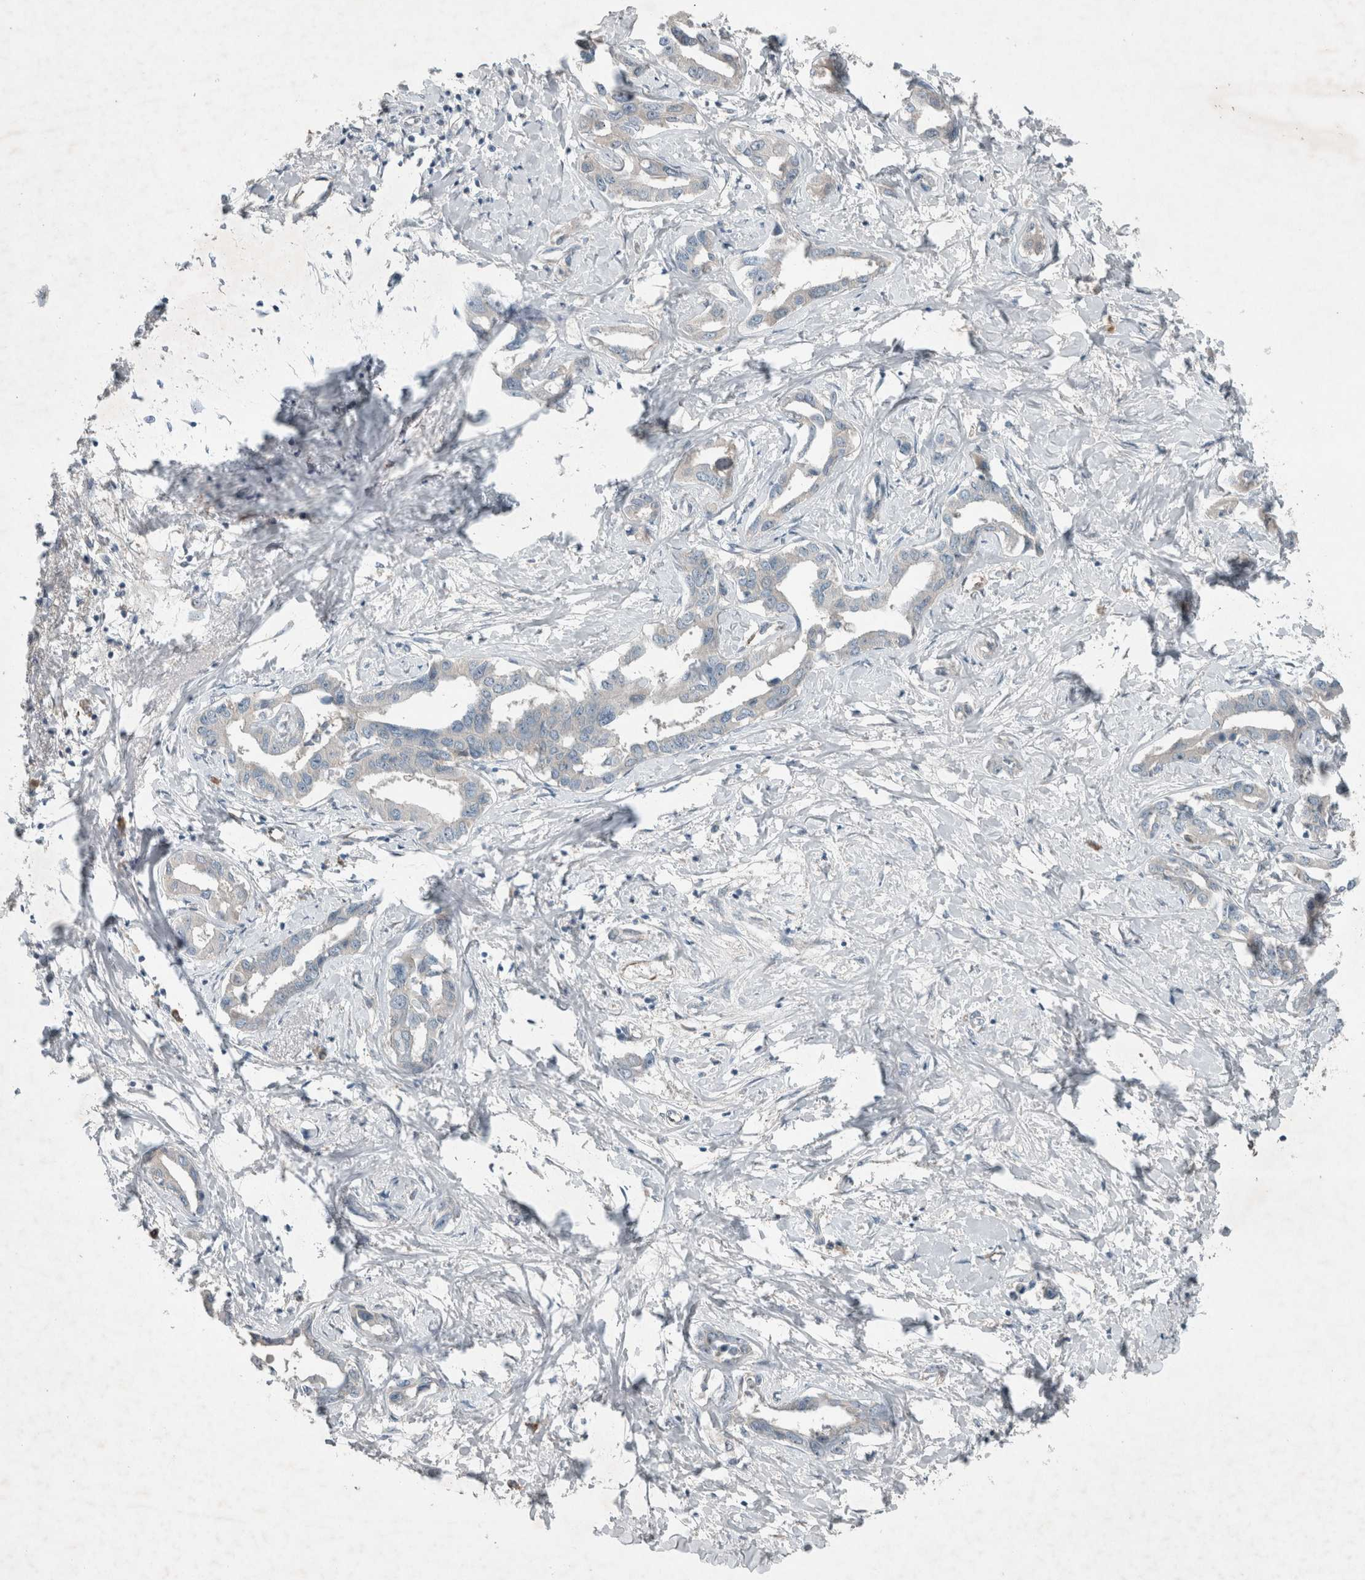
{"staining": {"intensity": "negative", "quantity": "none", "location": "none"}, "tissue": "liver cancer", "cell_type": "Tumor cells", "image_type": "cancer", "snomed": [{"axis": "morphology", "description": "Cholangiocarcinoma"}, {"axis": "topography", "description": "Liver"}], "caption": "This is a image of IHC staining of liver cholangiocarcinoma, which shows no staining in tumor cells.", "gene": "RALGDS", "patient": {"sex": "male", "age": 59}}